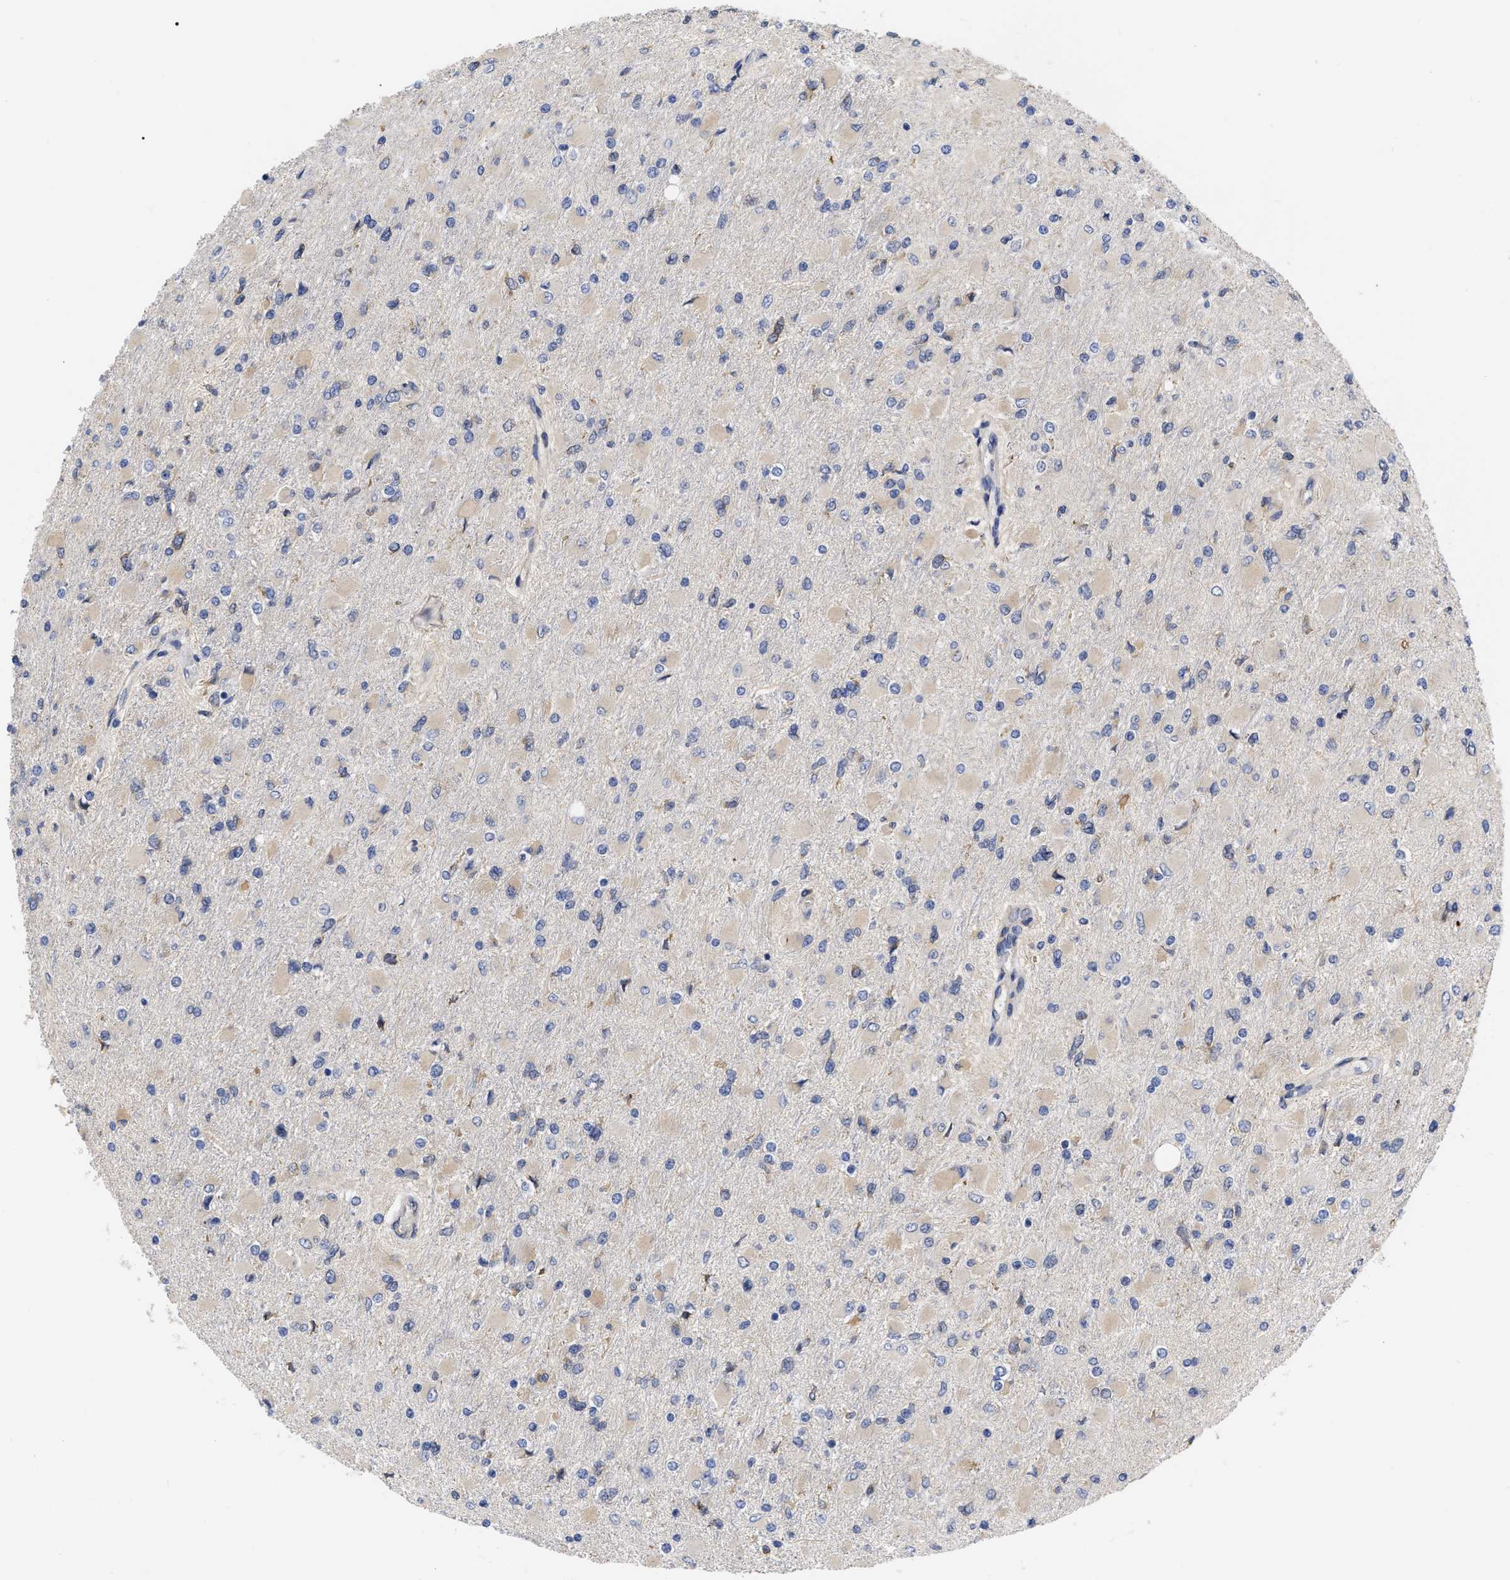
{"staining": {"intensity": "weak", "quantity": "25%-75%", "location": "cytoplasmic/membranous"}, "tissue": "glioma", "cell_type": "Tumor cells", "image_type": "cancer", "snomed": [{"axis": "morphology", "description": "Glioma, malignant, High grade"}, {"axis": "topography", "description": "Cerebral cortex"}], "caption": "Immunohistochemistry (IHC) image of neoplastic tissue: glioma stained using immunohistochemistry (IHC) demonstrates low levels of weak protein expression localized specifically in the cytoplasmic/membranous of tumor cells, appearing as a cytoplasmic/membranous brown color.", "gene": "CFAP298", "patient": {"sex": "female", "age": 36}}